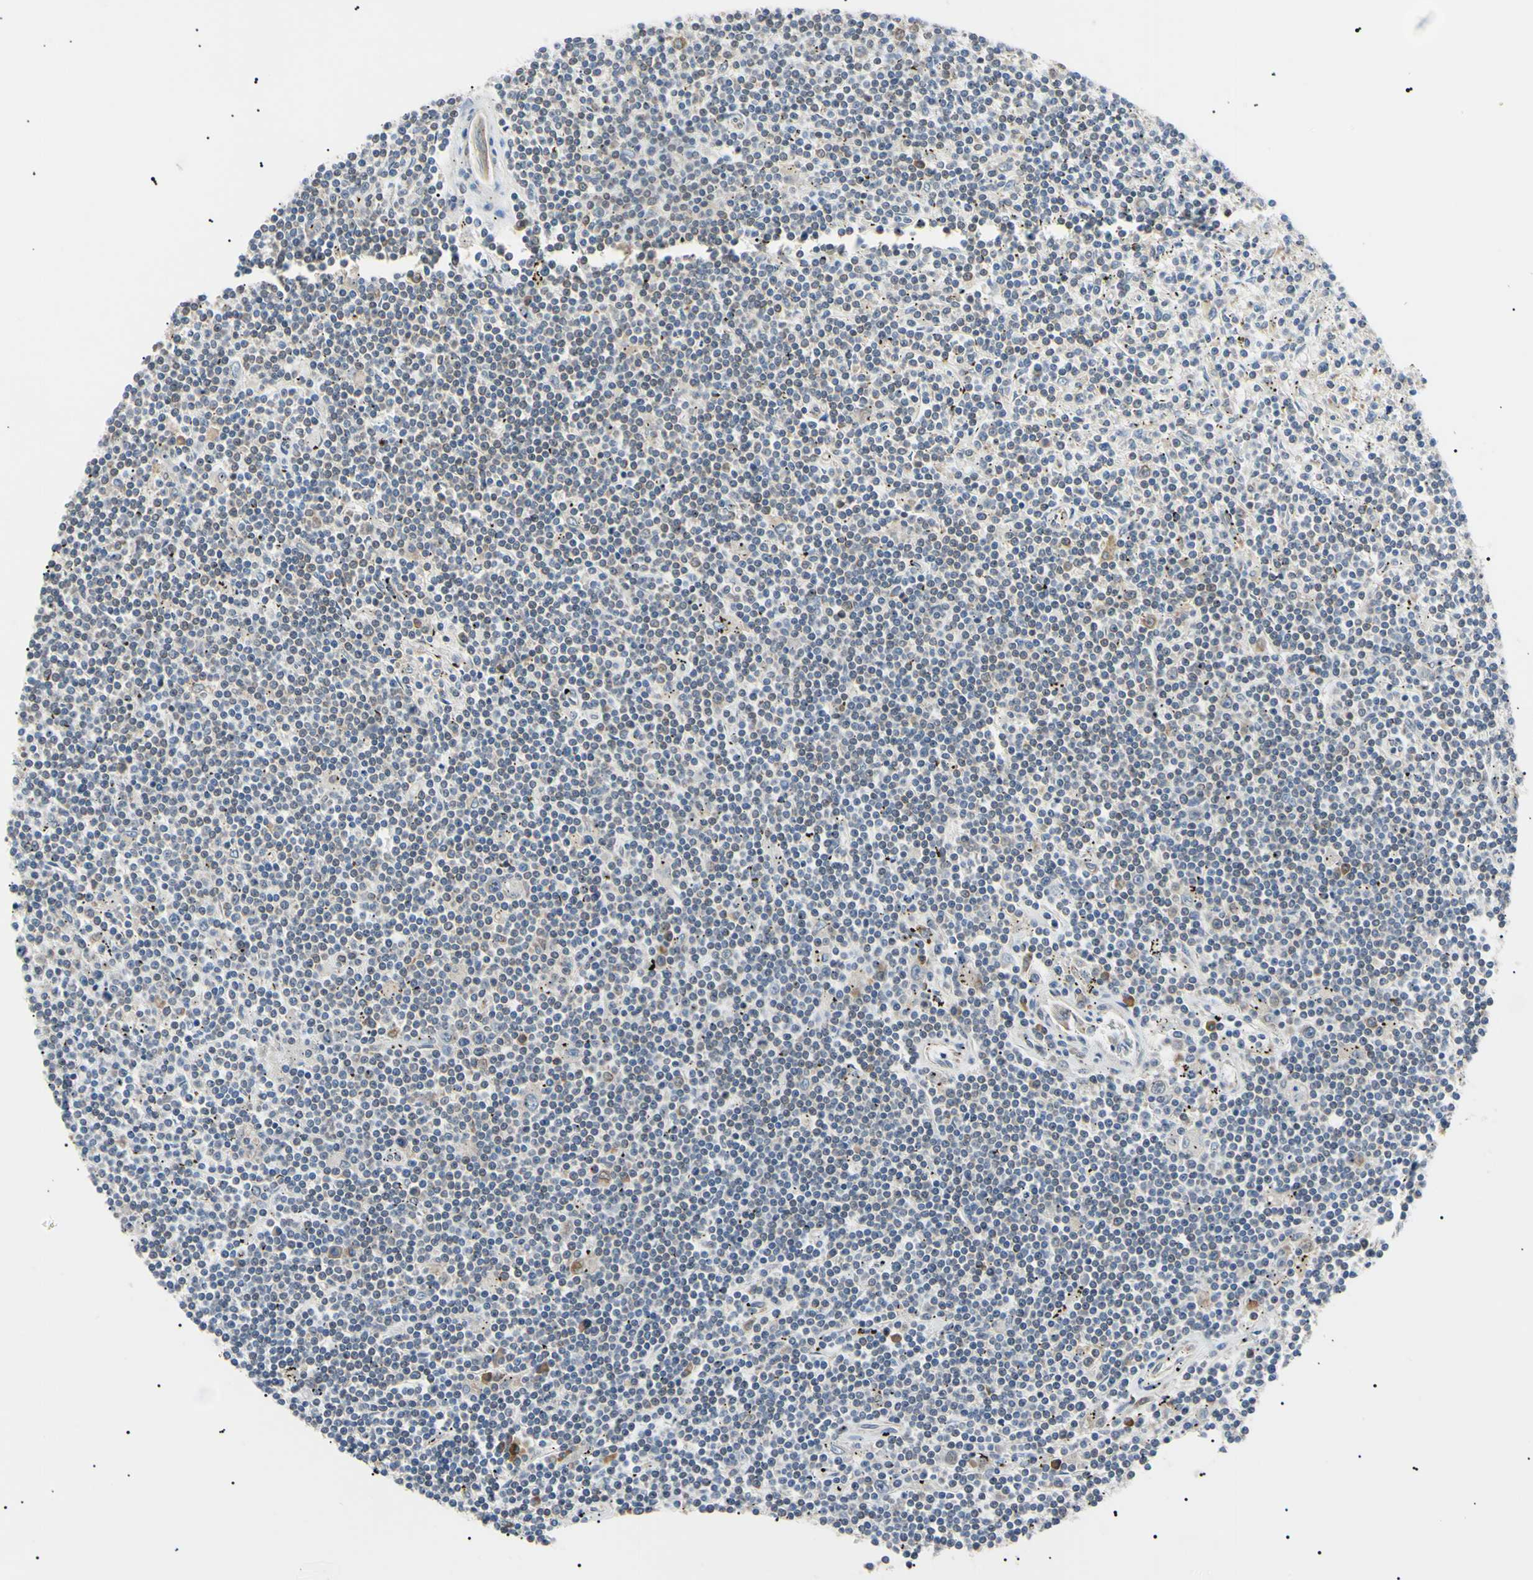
{"staining": {"intensity": "negative", "quantity": "none", "location": "none"}, "tissue": "lymphoma", "cell_type": "Tumor cells", "image_type": "cancer", "snomed": [{"axis": "morphology", "description": "Malignant lymphoma, non-Hodgkin's type, Low grade"}, {"axis": "topography", "description": "Spleen"}], "caption": "A micrograph of lymphoma stained for a protein displays no brown staining in tumor cells. (Stains: DAB (3,3'-diaminobenzidine) immunohistochemistry with hematoxylin counter stain, Microscopy: brightfield microscopy at high magnification).", "gene": "VAPA", "patient": {"sex": "male", "age": 76}}